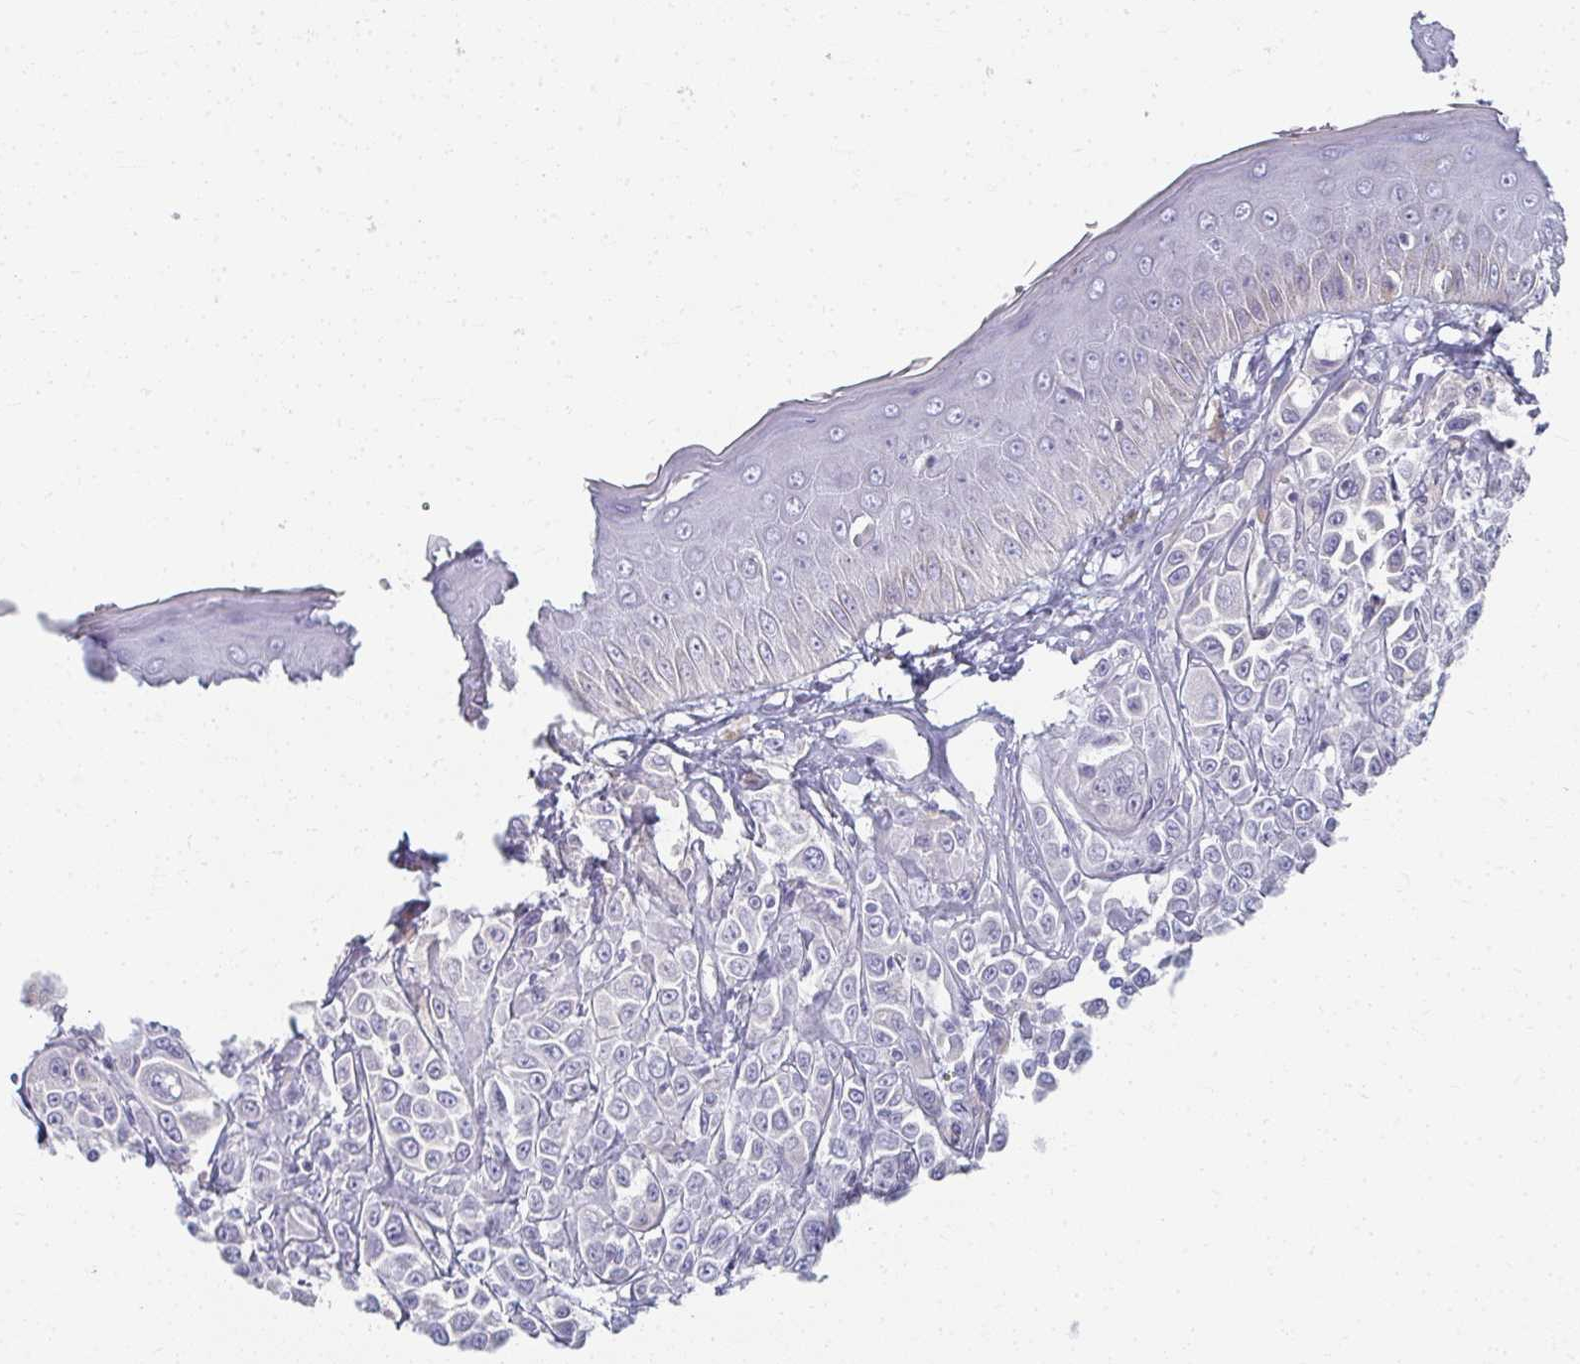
{"staining": {"intensity": "negative", "quantity": "none", "location": "none"}, "tissue": "melanoma", "cell_type": "Tumor cells", "image_type": "cancer", "snomed": [{"axis": "morphology", "description": "Malignant melanoma, NOS"}, {"axis": "topography", "description": "Skin"}], "caption": "Melanoma was stained to show a protein in brown. There is no significant positivity in tumor cells.", "gene": "CAMKV", "patient": {"sex": "male", "age": 67}}